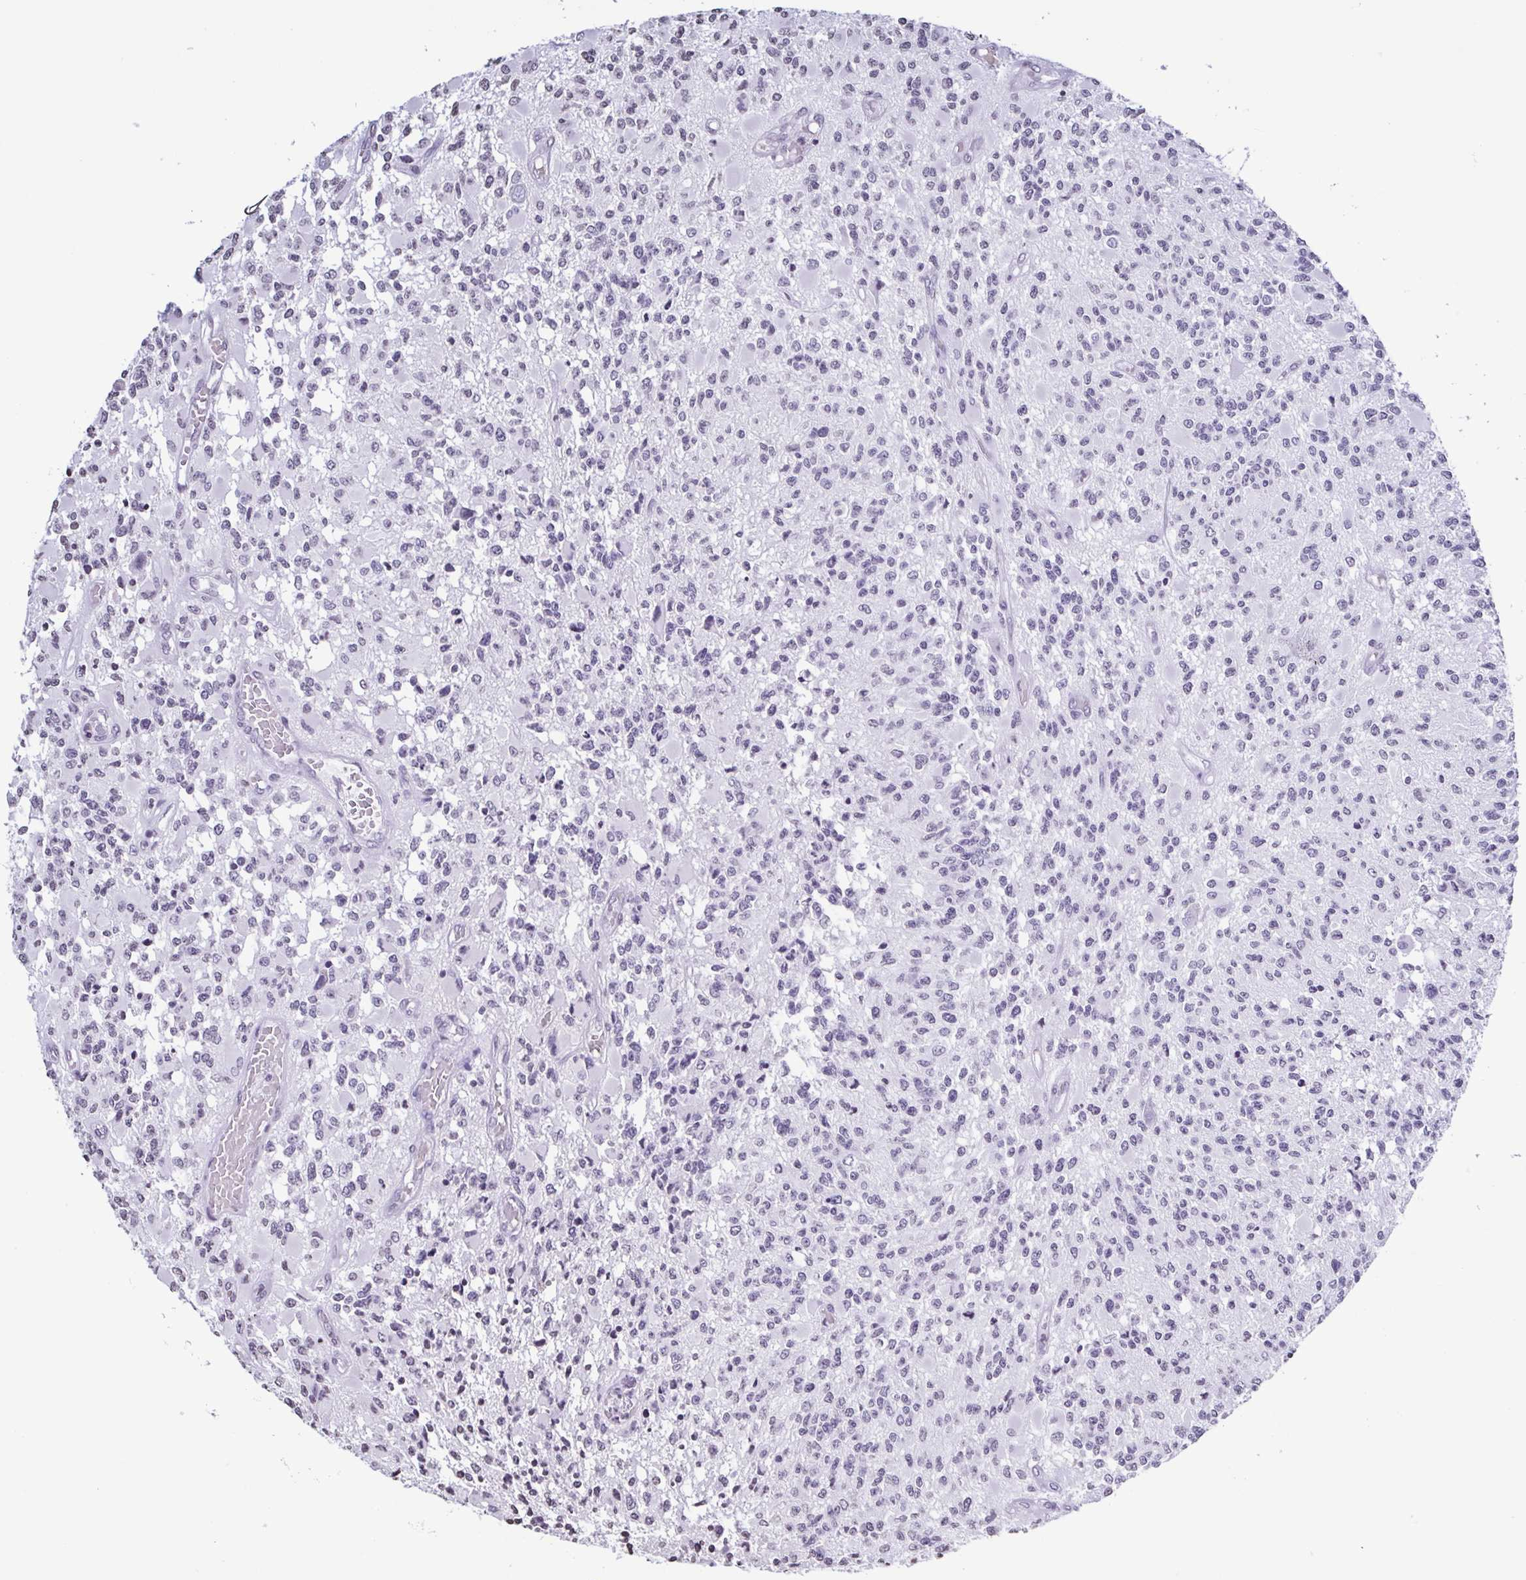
{"staining": {"intensity": "negative", "quantity": "none", "location": "none"}, "tissue": "glioma", "cell_type": "Tumor cells", "image_type": "cancer", "snomed": [{"axis": "morphology", "description": "Glioma, malignant, High grade"}, {"axis": "topography", "description": "Brain"}], "caption": "Immunohistochemistry (IHC) image of human malignant glioma (high-grade) stained for a protein (brown), which shows no staining in tumor cells.", "gene": "VCY1B", "patient": {"sex": "female", "age": 63}}